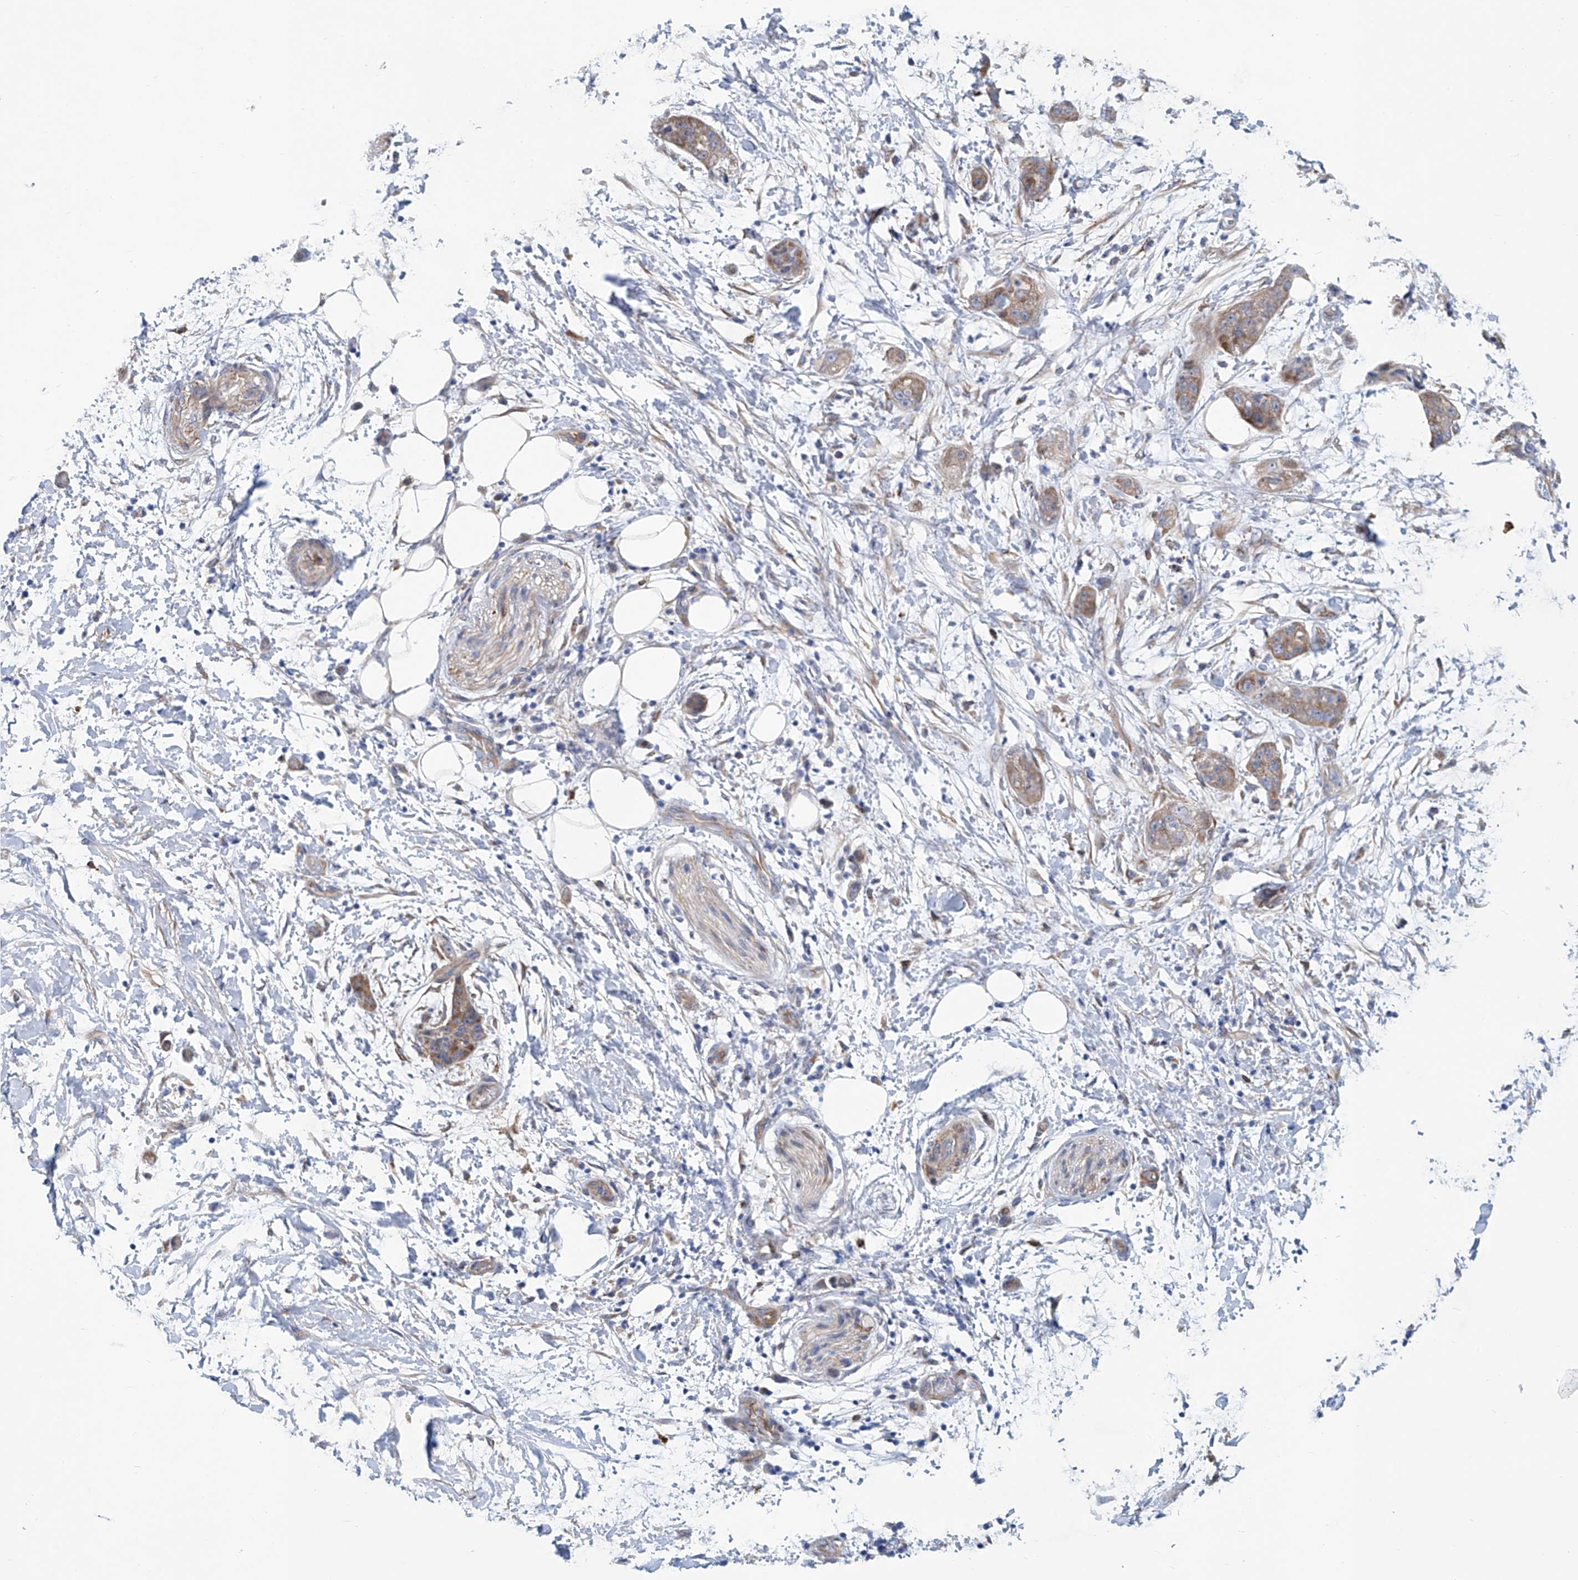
{"staining": {"intensity": "moderate", "quantity": "<25%", "location": "cytoplasmic/membranous"}, "tissue": "pancreatic cancer", "cell_type": "Tumor cells", "image_type": "cancer", "snomed": [{"axis": "morphology", "description": "Adenocarcinoma, NOS"}, {"axis": "topography", "description": "Pancreas"}], "caption": "Human pancreatic adenocarcinoma stained with a brown dye displays moderate cytoplasmic/membranous positive staining in approximately <25% of tumor cells.", "gene": "TNN", "patient": {"sex": "female", "age": 78}}